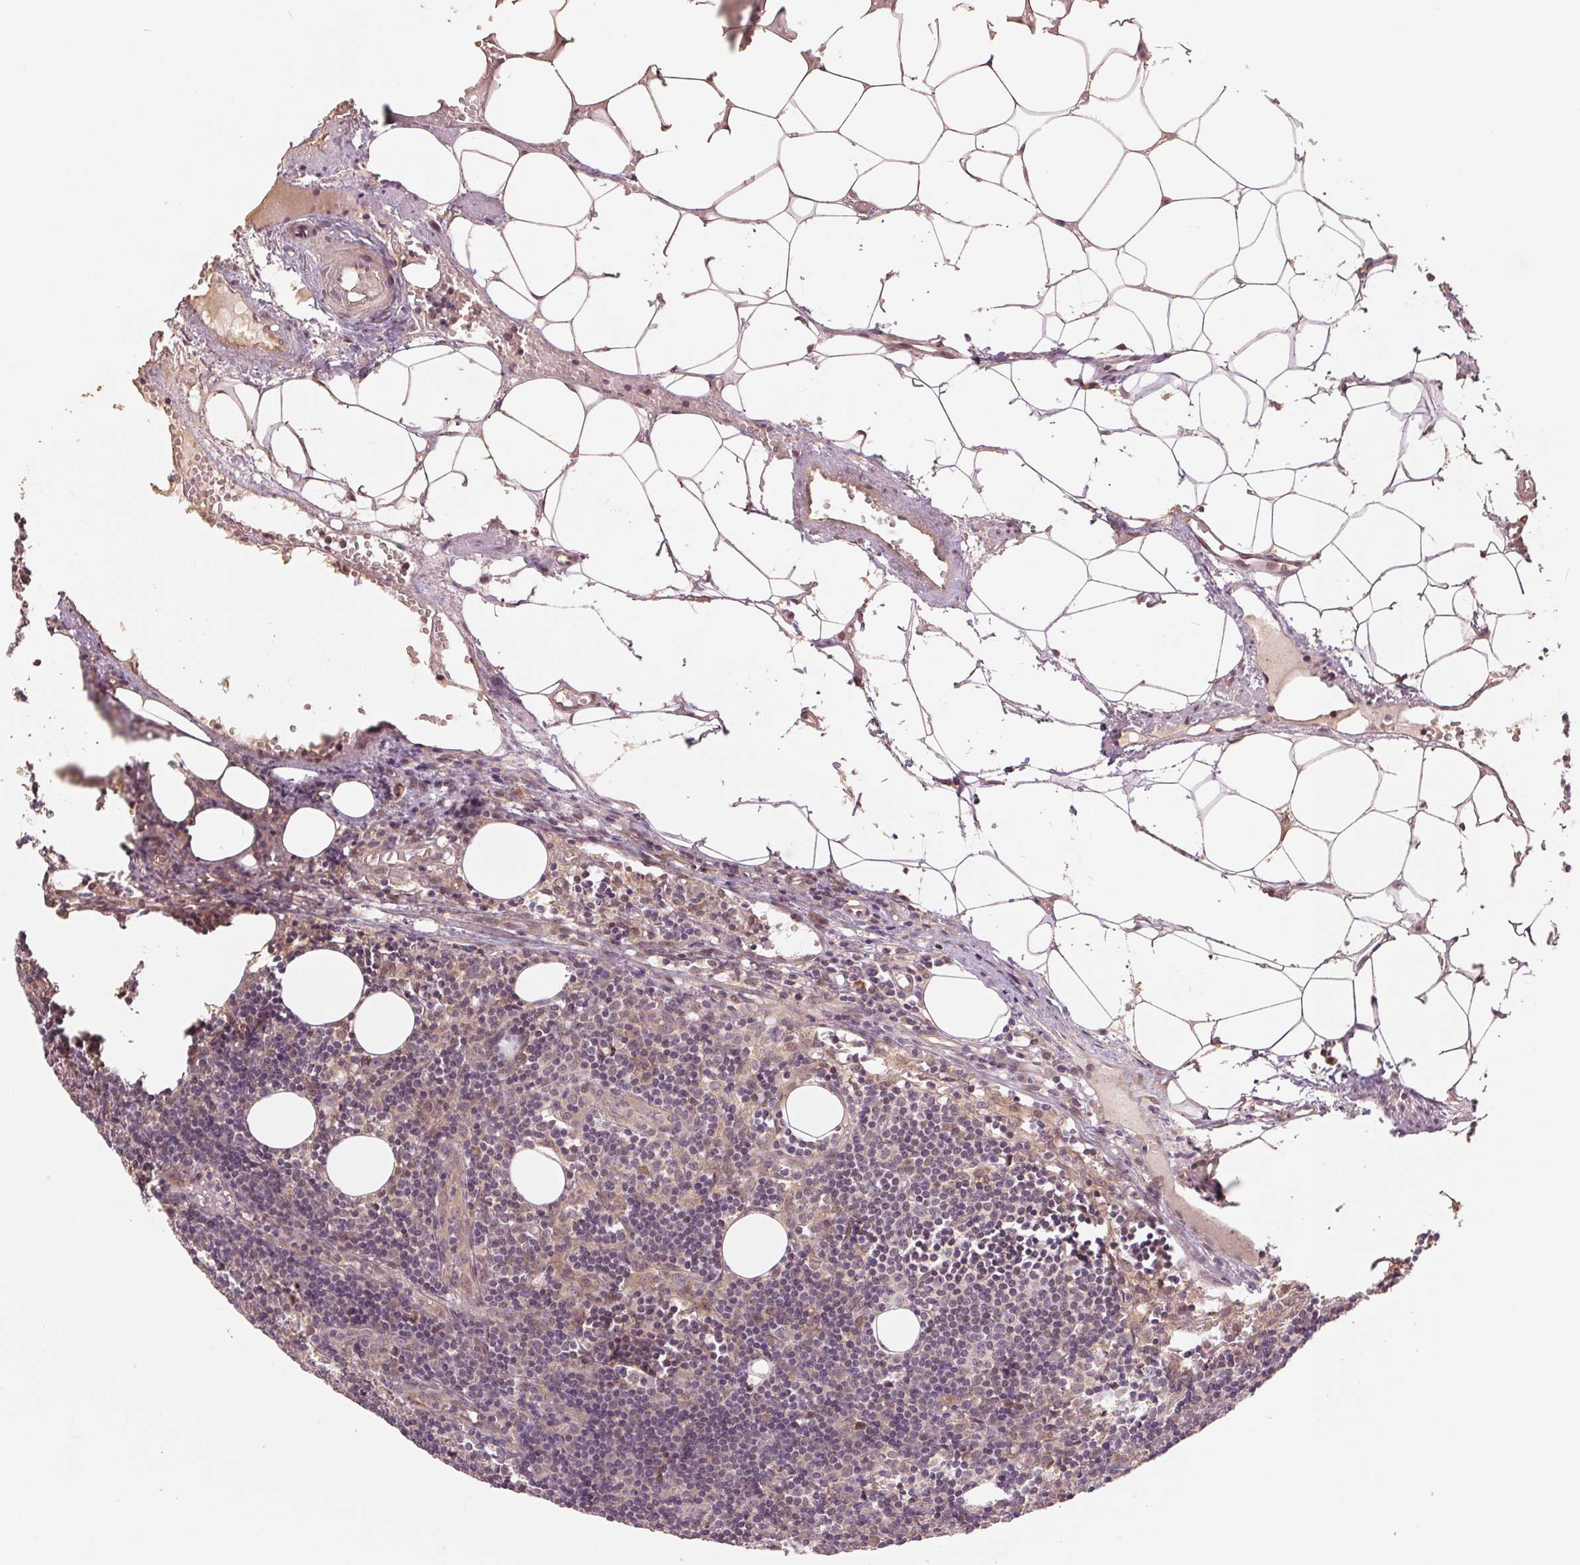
{"staining": {"intensity": "negative", "quantity": "none", "location": "none"}, "tissue": "lymph node", "cell_type": "Germinal center cells", "image_type": "normal", "snomed": [{"axis": "morphology", "description": "Normal tissue, NOS"}, {"axis": "topography", "description": "Lymph node"}], "caption": "Immunohistochemistry (IHC) of benign human lymph node displays no expression in germinal center cells.", "gene": "ERI3", "patient": {"sex": "female", "age": 41}}